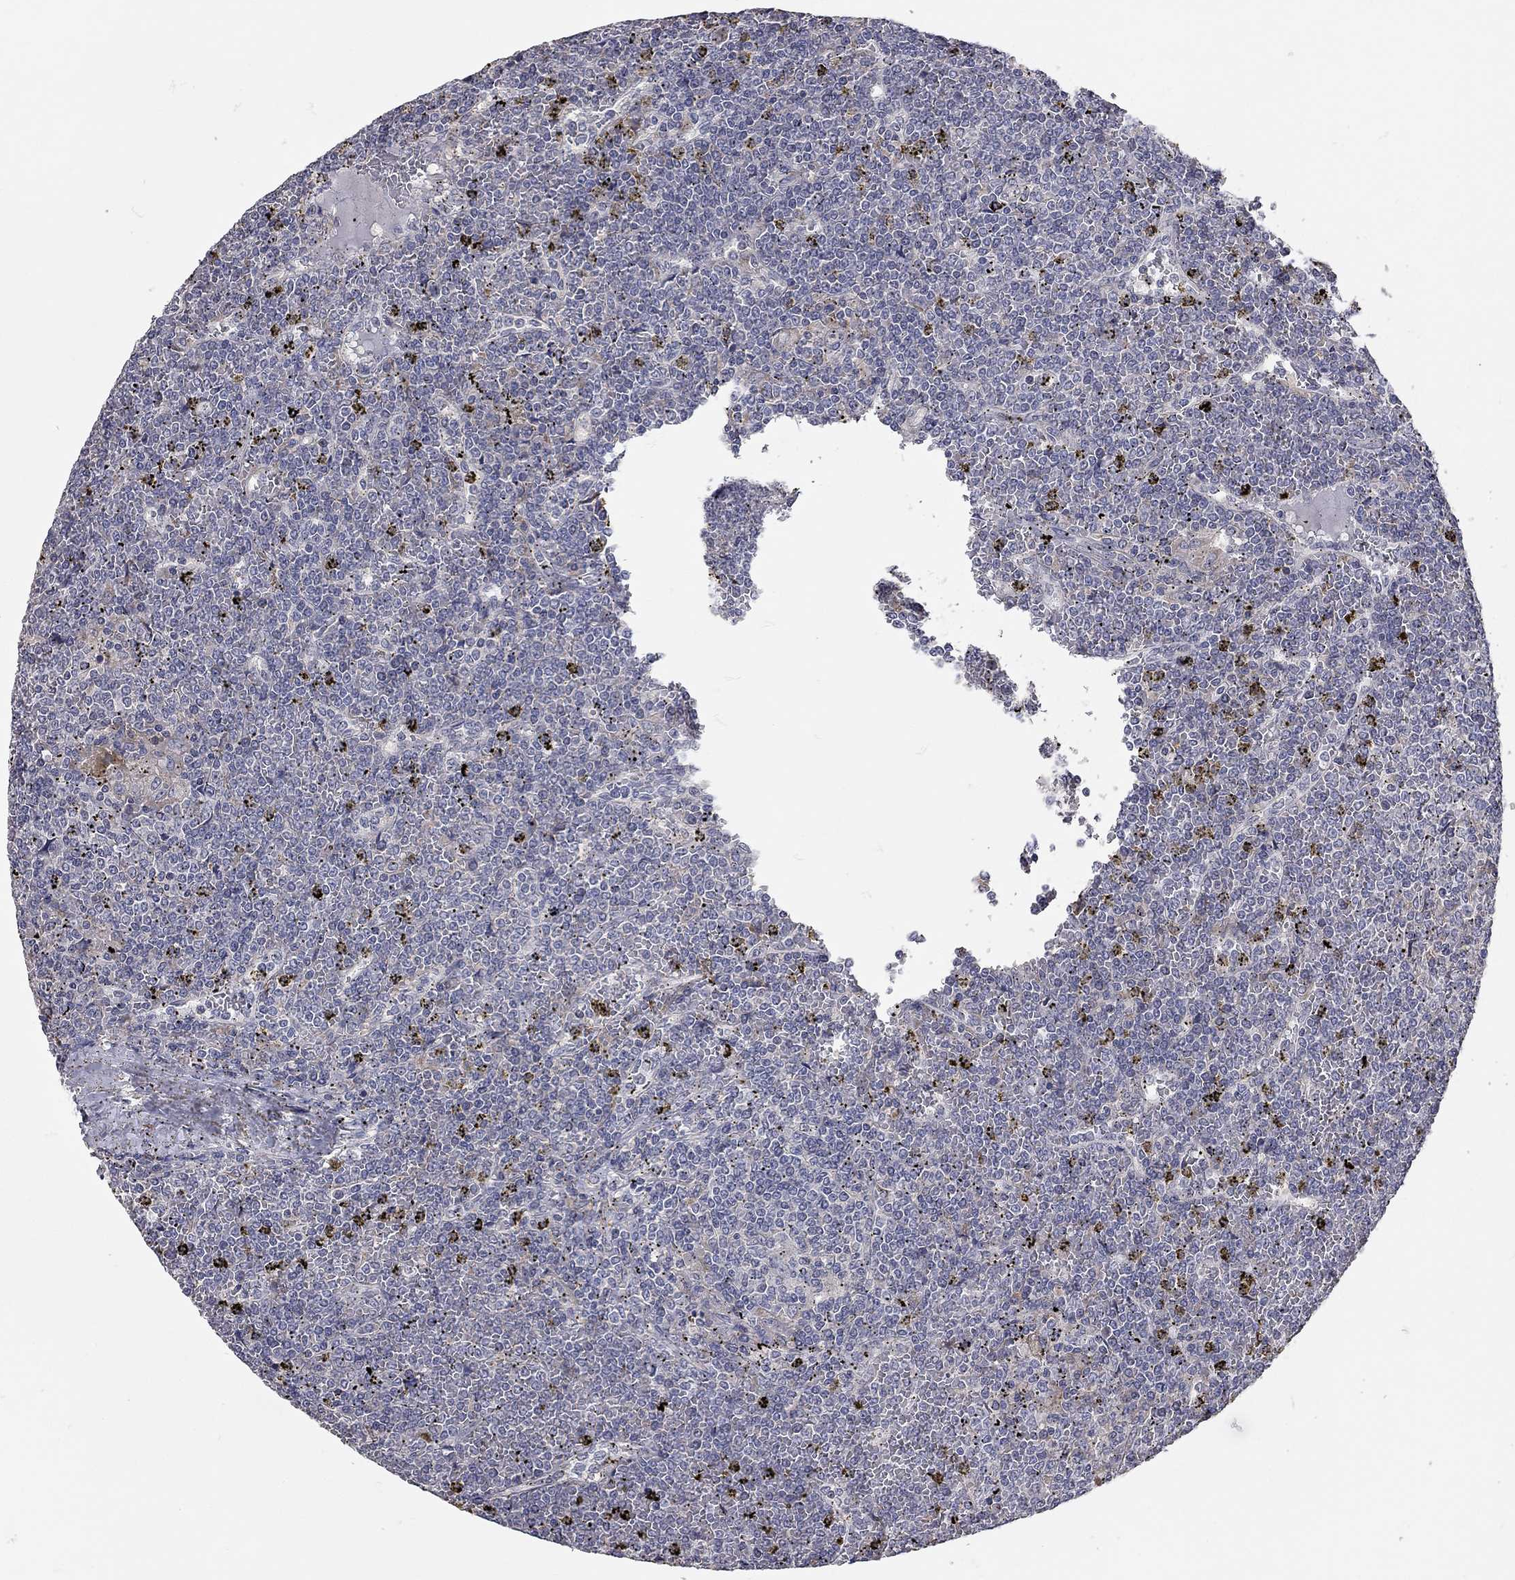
{"staining": {"intensity": "negative", "quantity": "none", "location": "none"}, "tissue": "lymphoma", "cell_type": "Tumor cells", "image_type": "cancer", "snomed": [{"axis": "morphology", "description": "Malignant lymphoma, non-Hodgkin's type, Low grade"}, {"axis": "topography", "description": "Spleen"}], "caption": "High power microscopy photomicrograph of an immunohistochemistry micrograph of lymphoma, revealing no significant expression in tumor cells. The staining is performed using DAB brown chromogen with nuclei counter-stained in using hematoxylin.", "gene": "XAGE2", "patient": {"sex": "female", "age": 19}}